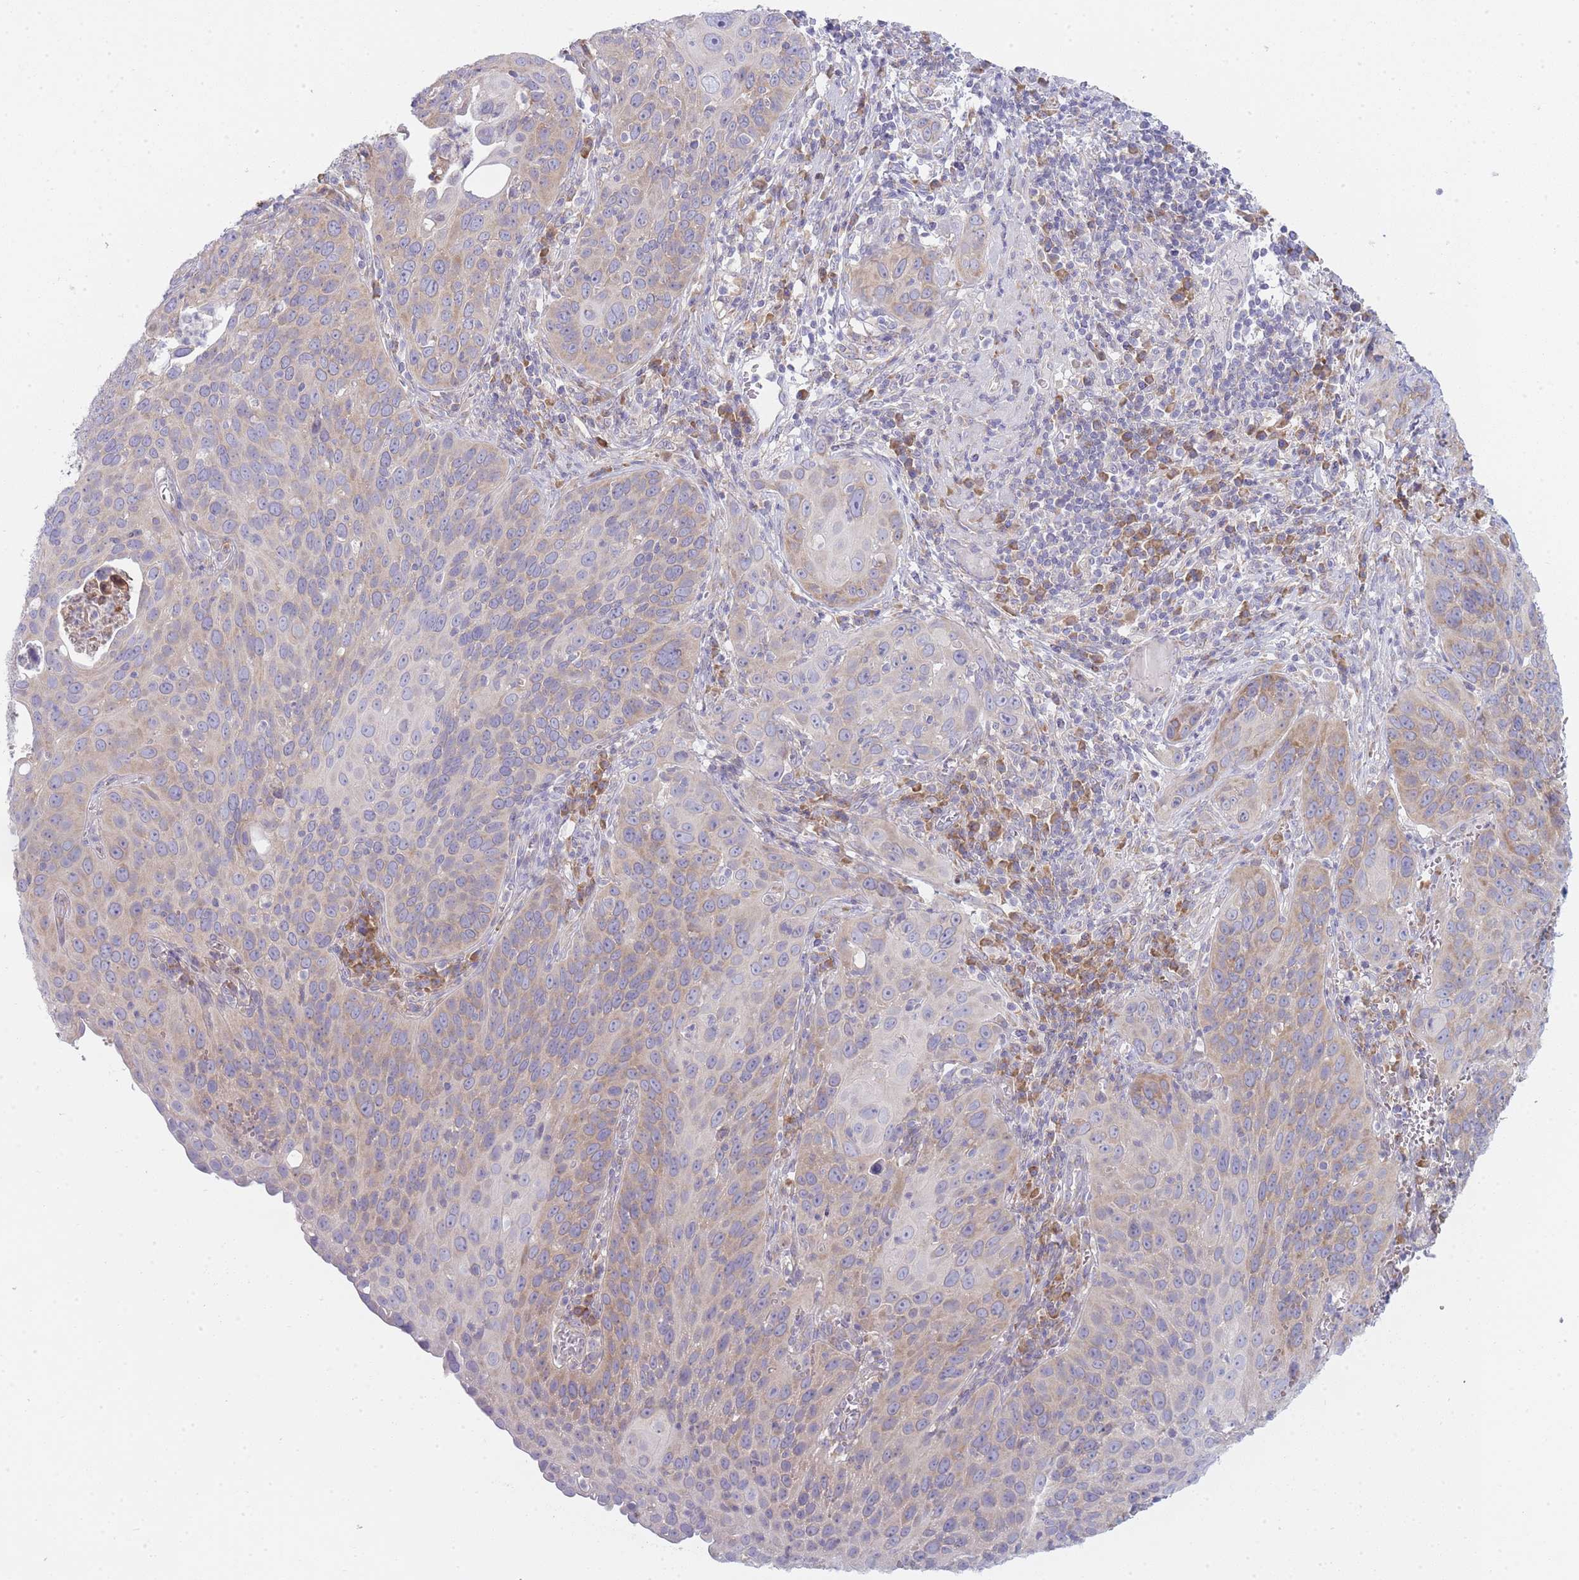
{"staining": {"intensity": "weak", "quantity": "25%-75%", "location": "cytoplasmic/membranous"}, "tissue": "cervical cancer", "cell_type": "Tumor cells", "image_type": "cancer", "snomed": [{"axis": "morphology", "description": "Squamous cell carcinoma, NOS"}, {"axis": "topography", "description": "Cervix"}], "caption": "A low amount of weak cytoplasmic/membranous expression is appreciated in about 25%-75% of tumor cells in cervical cancer tissue.", "gene": "OR5L2", "patient": {"sex": "female", "age": 36}}